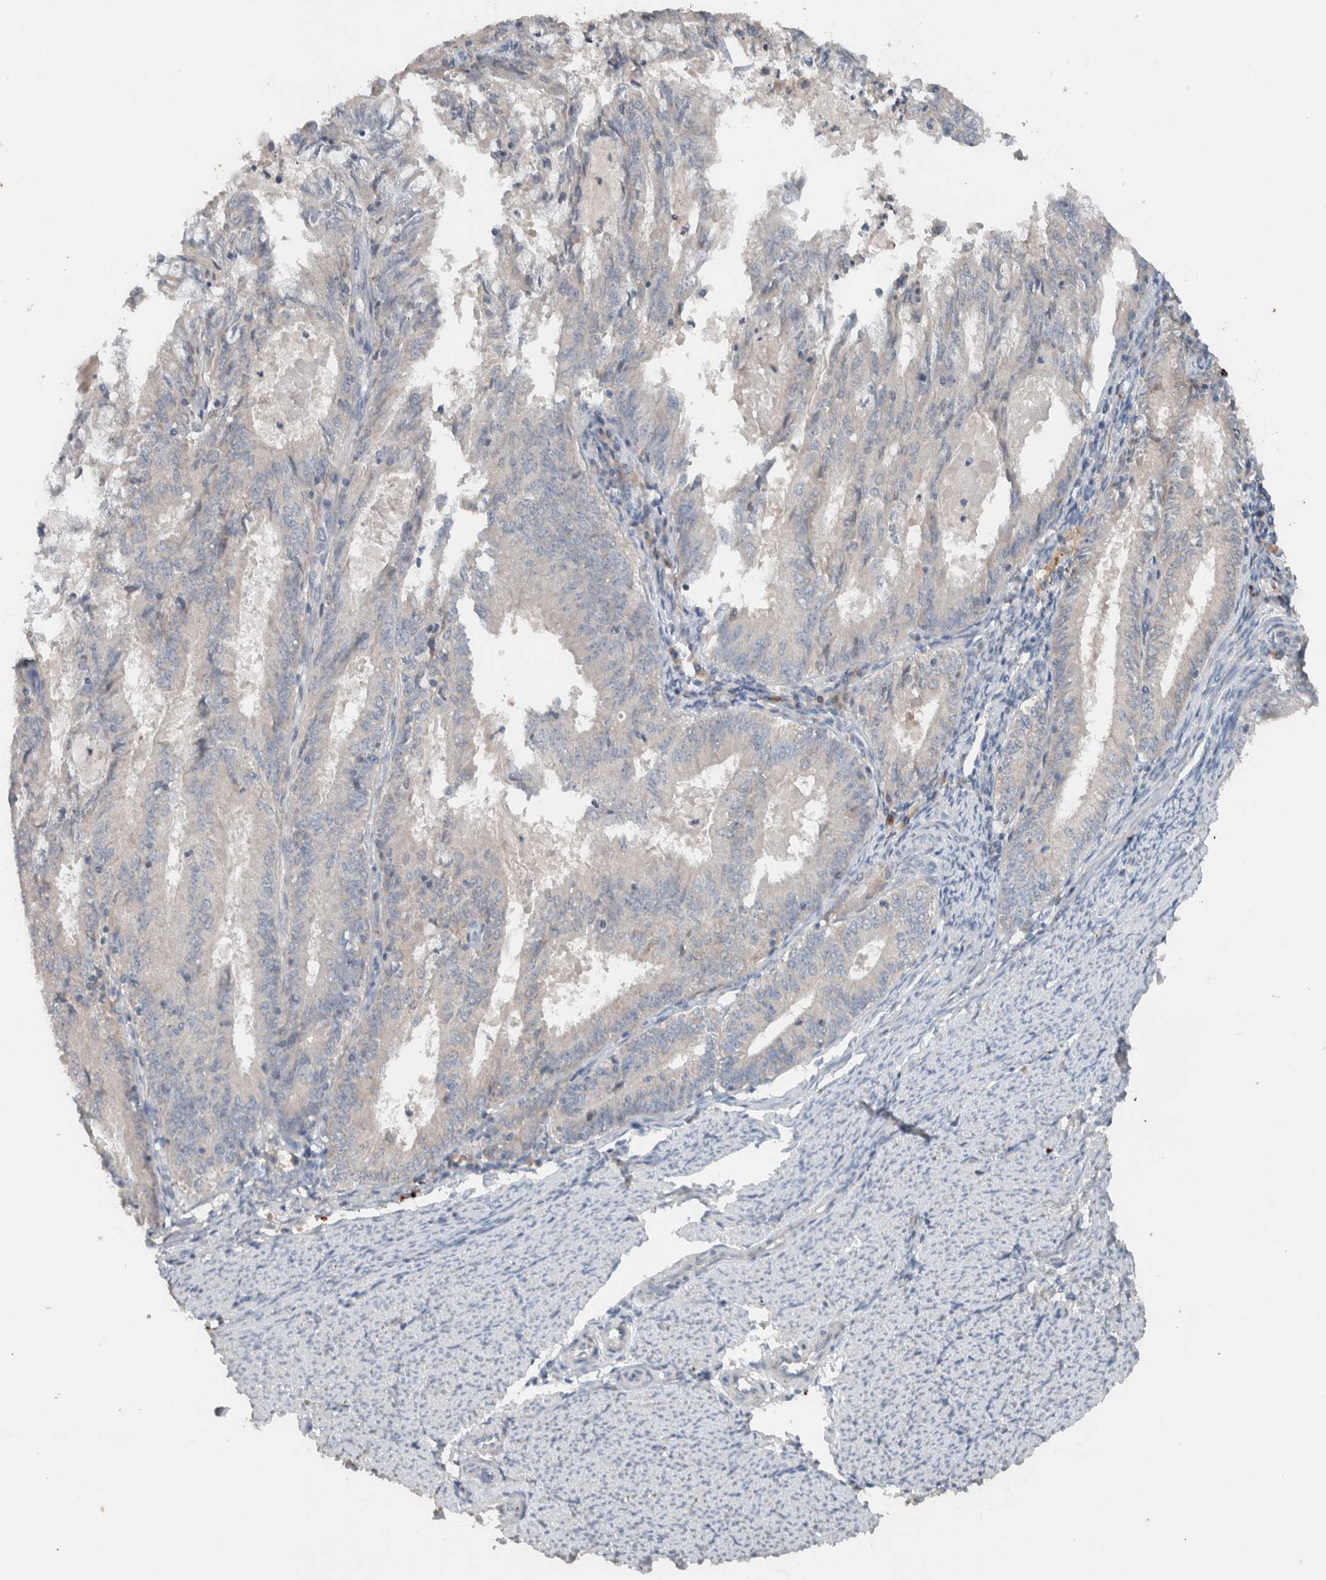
{"staining": {"intensity": "negative", "quantity": "none", "location": "none"}, "tissue": "endometrial cancer", "cell_type": "Tumor cells", "image_type": "cancer", "snomed": [{"axis": "morphology", "description": "Adenocarcinoma, NOS"}, {"axis": "topography", "description": "Endometrium"}], "caption": "Tumor cells show no significant staining in endometrial cancer.", "gene": "UGCG", "patient": {"sex": "female", "age": 57}}